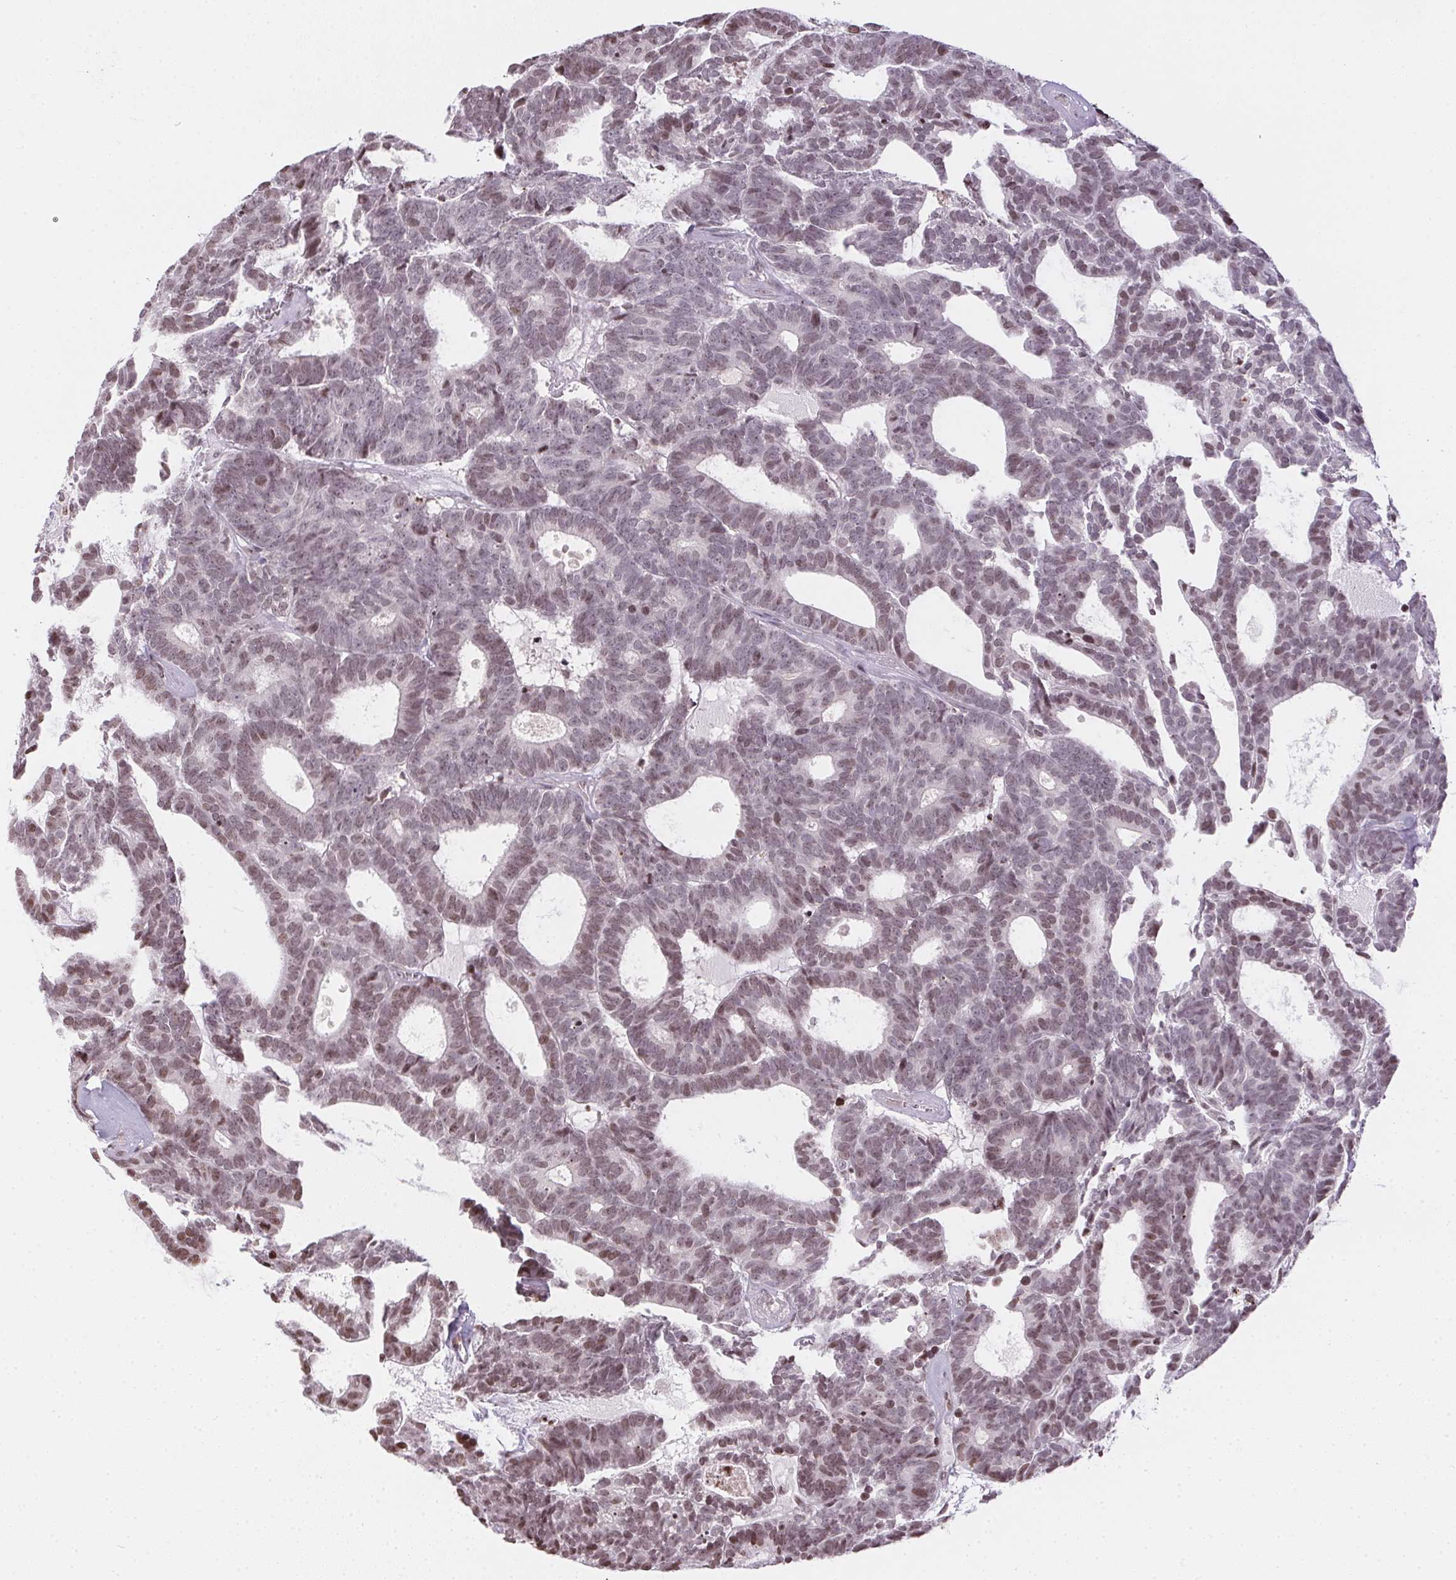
{"staining": {"intensity": "moderate", "quantity": "25%-75%", "location": "nuclear"}, "tissue": "head and neck cancer", "cell_type": "Tumor cells", "image_type": "cancer", "snomed": [{"axis": "morphology", "description": "Adenocarcinoma, NOS"}, {"axis": "topography", "description": "Head-Neck"}], "caption": "Adenocarcinoma (head and neck) stained with a protein marker displays moderate staining in tumor cells.", "gene": "RNF181", "patient": {"sex": "female", "age": 81}}